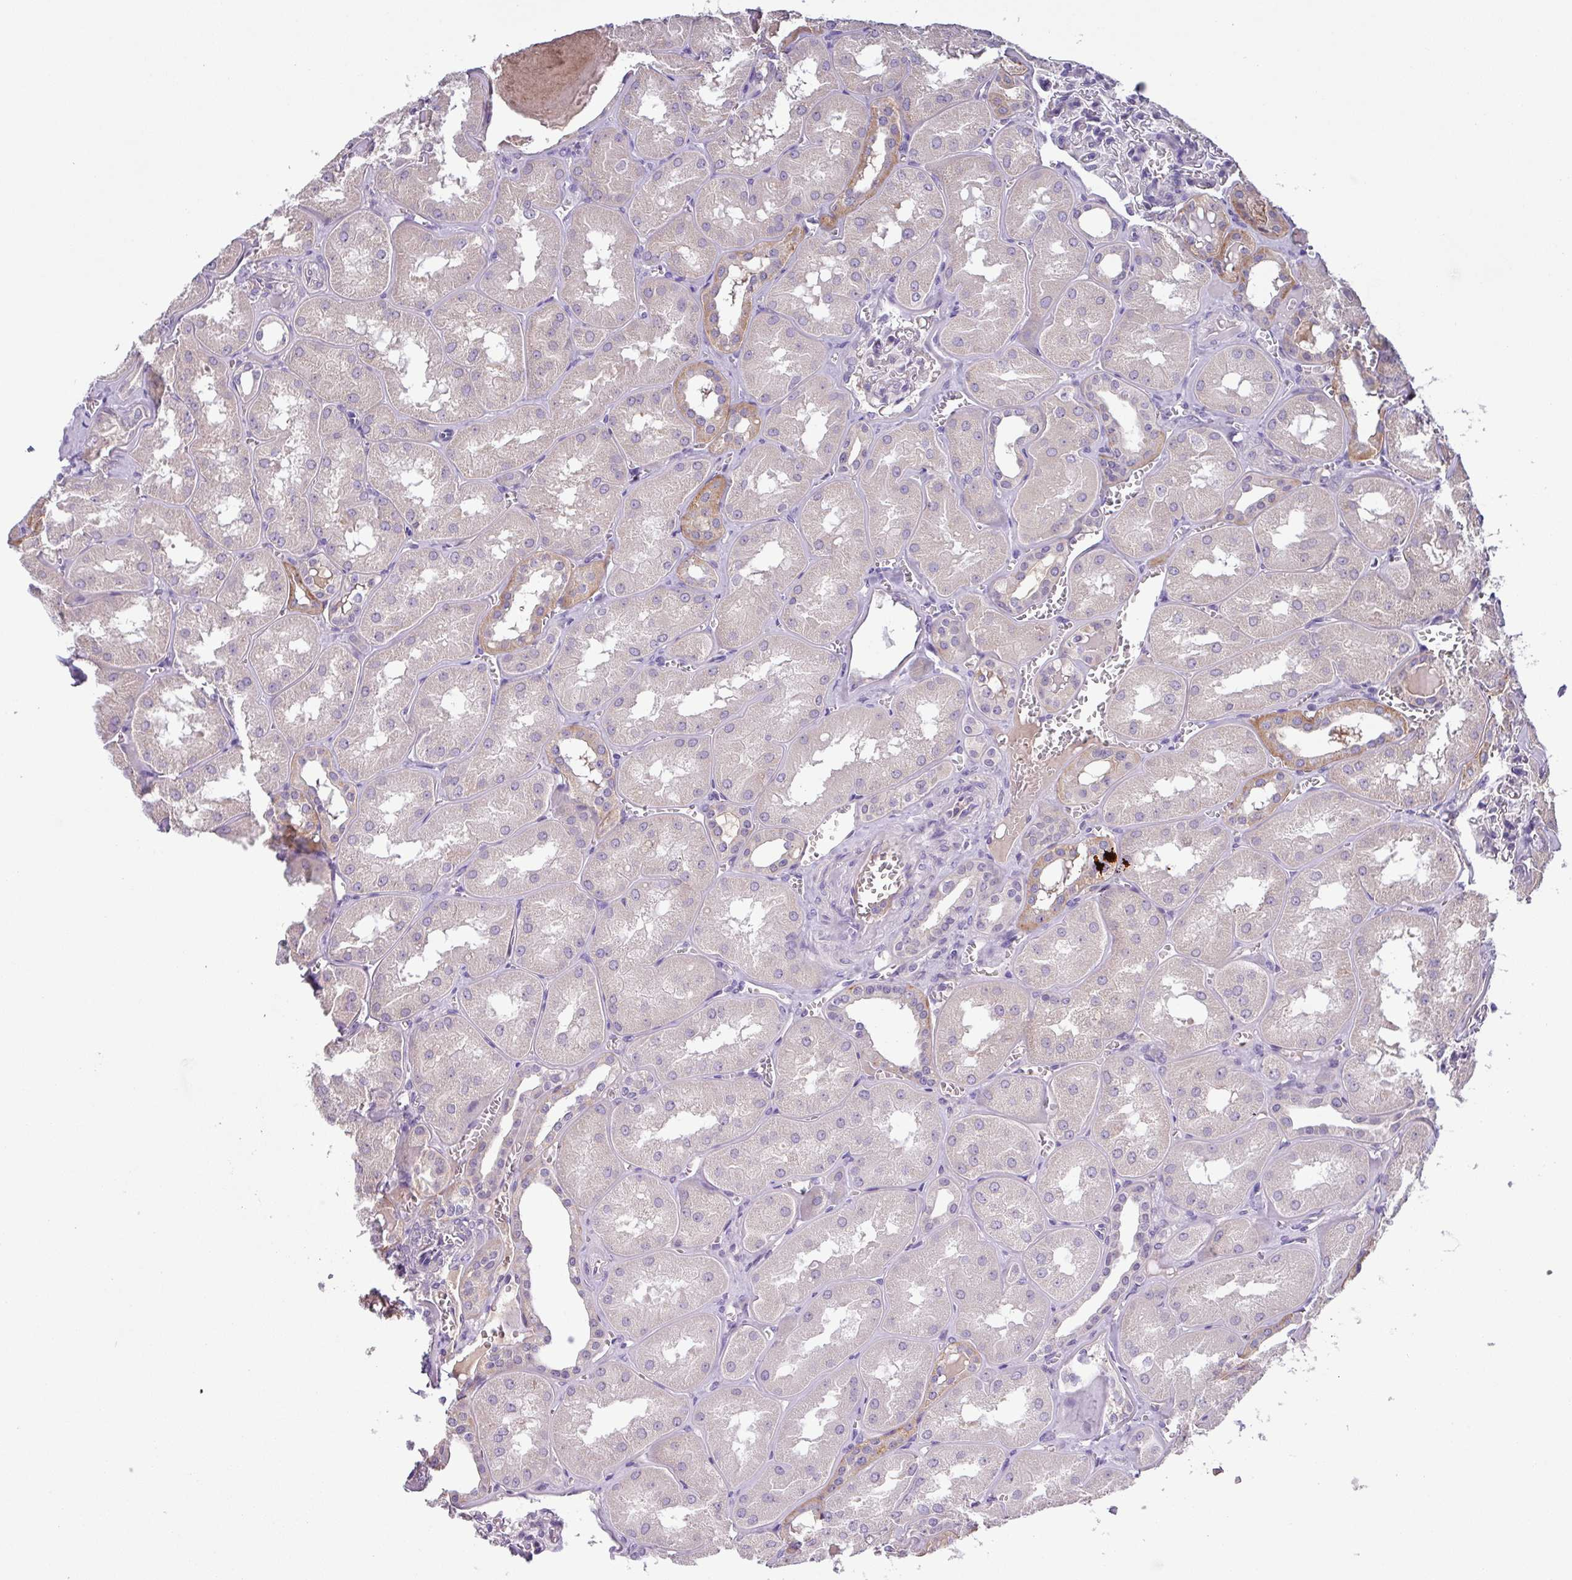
{"staining": {"intensity": "negative", "quantity": "none", "location": "none"}, "tissue": "kidney", "cell_type": "Cells in glomeruli", "image_type": "normal", "snomed": [{"axis": "morphology", "description": "Normal tissue, NOS"}, {"axis": "topography", "description": "Kidney"}], "caption": "Immunohistochemistry micrograph of benign kidney stained for a protein (brown), which reveals no staining in cells in glomeruli. (Stains: DAB (3,3'-diaminobenzidine) immunohistochemistry with hematoxylin counter stain, Microscopy: brightfield microscopy at high magnification).", "gene": "SFTPB", "patient": {"sex": "male", "age": 61}}